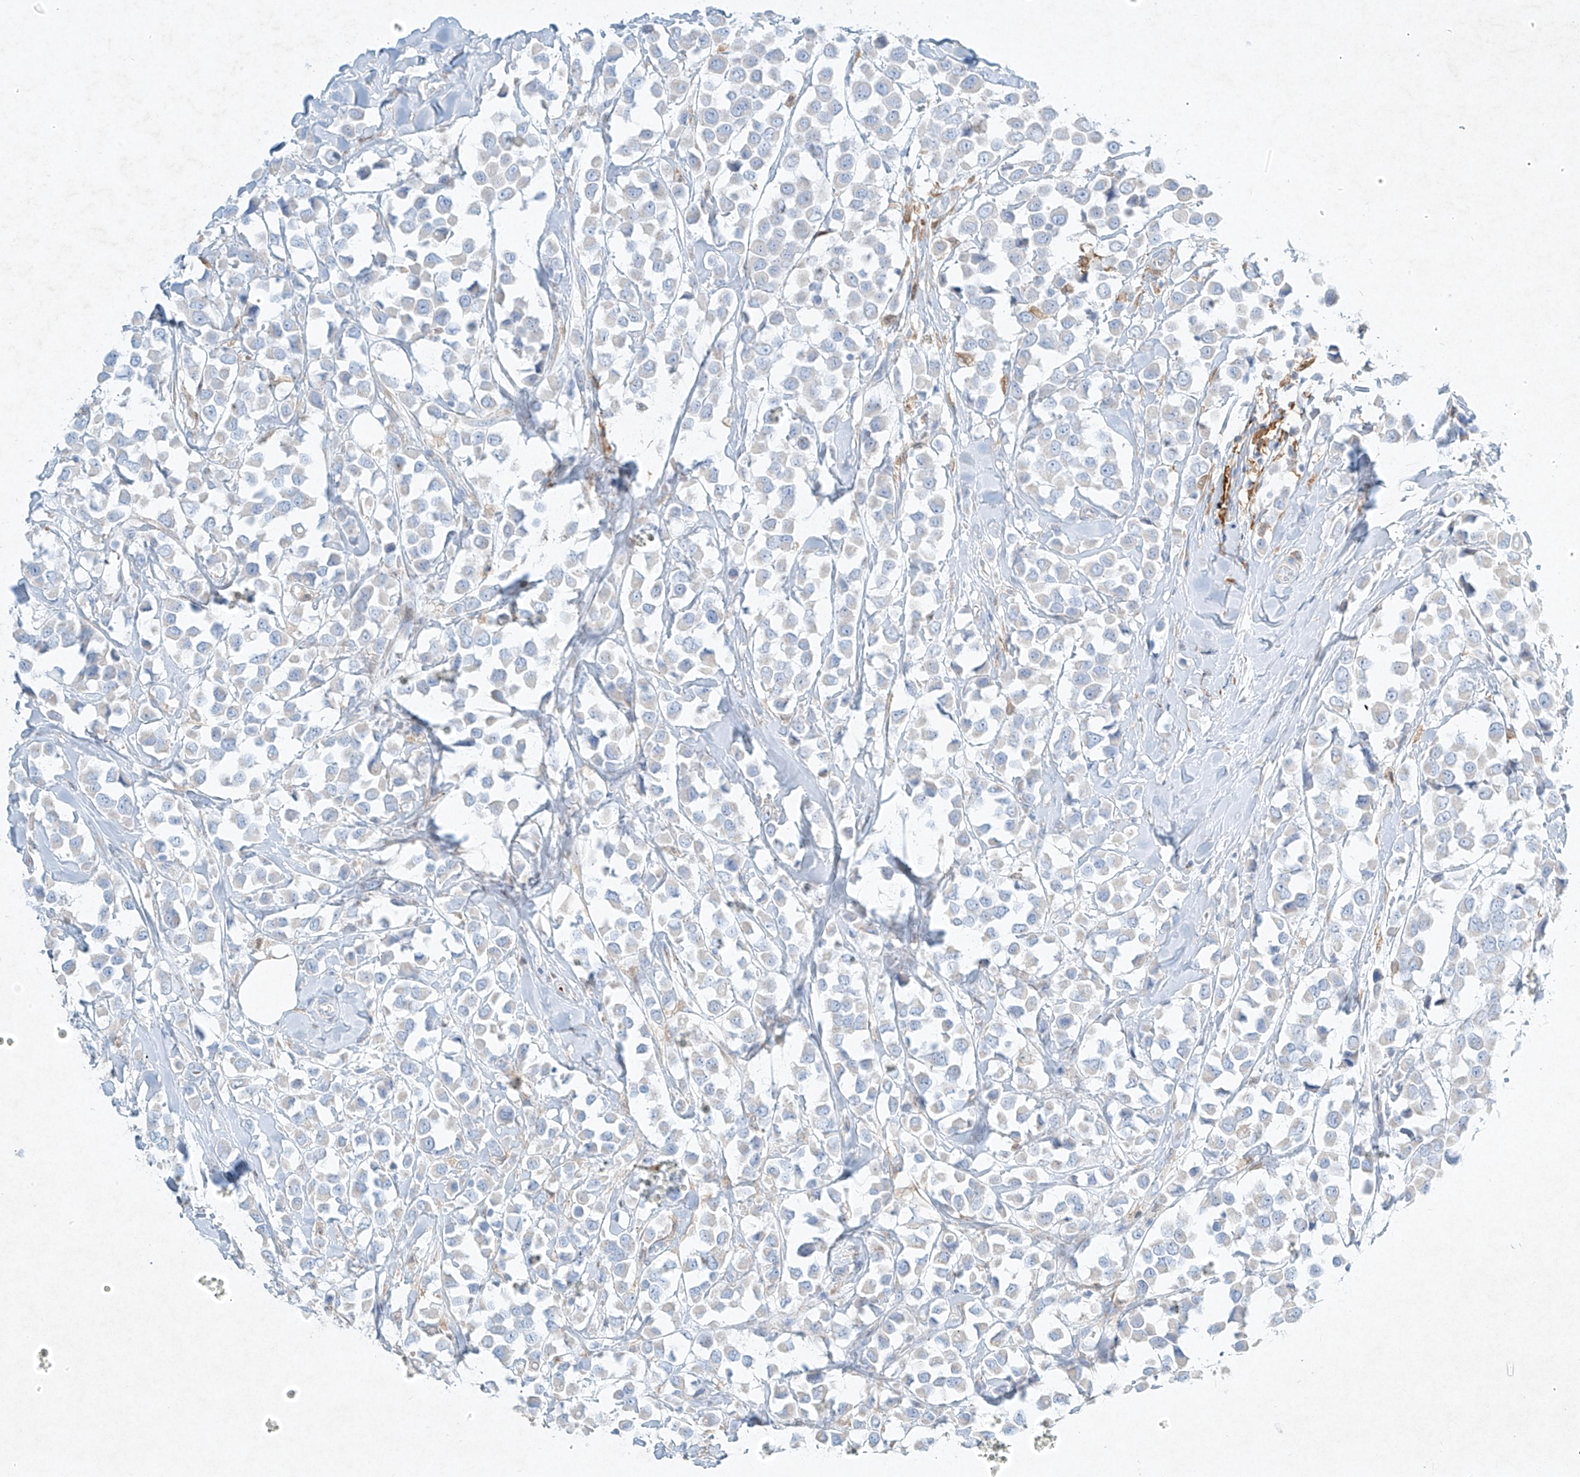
{"staining": {"intensity": "negative", "quantity": "none", "location": "none"}, "tissue": "breast cancer", "cell_type": "Tumor cells", "image_type": "cancer", "snomed": [{"axis": "morphology", "description": "Duct carcinoma"}, {"axis": "topography", "description": "Breast"}], "caption": "Tumor cells are negative for brown protein staining in breast cancer (invasive ductal carcinoma).", "gene": "PLEK", "patient": {"sex": "female", "age": 61}}